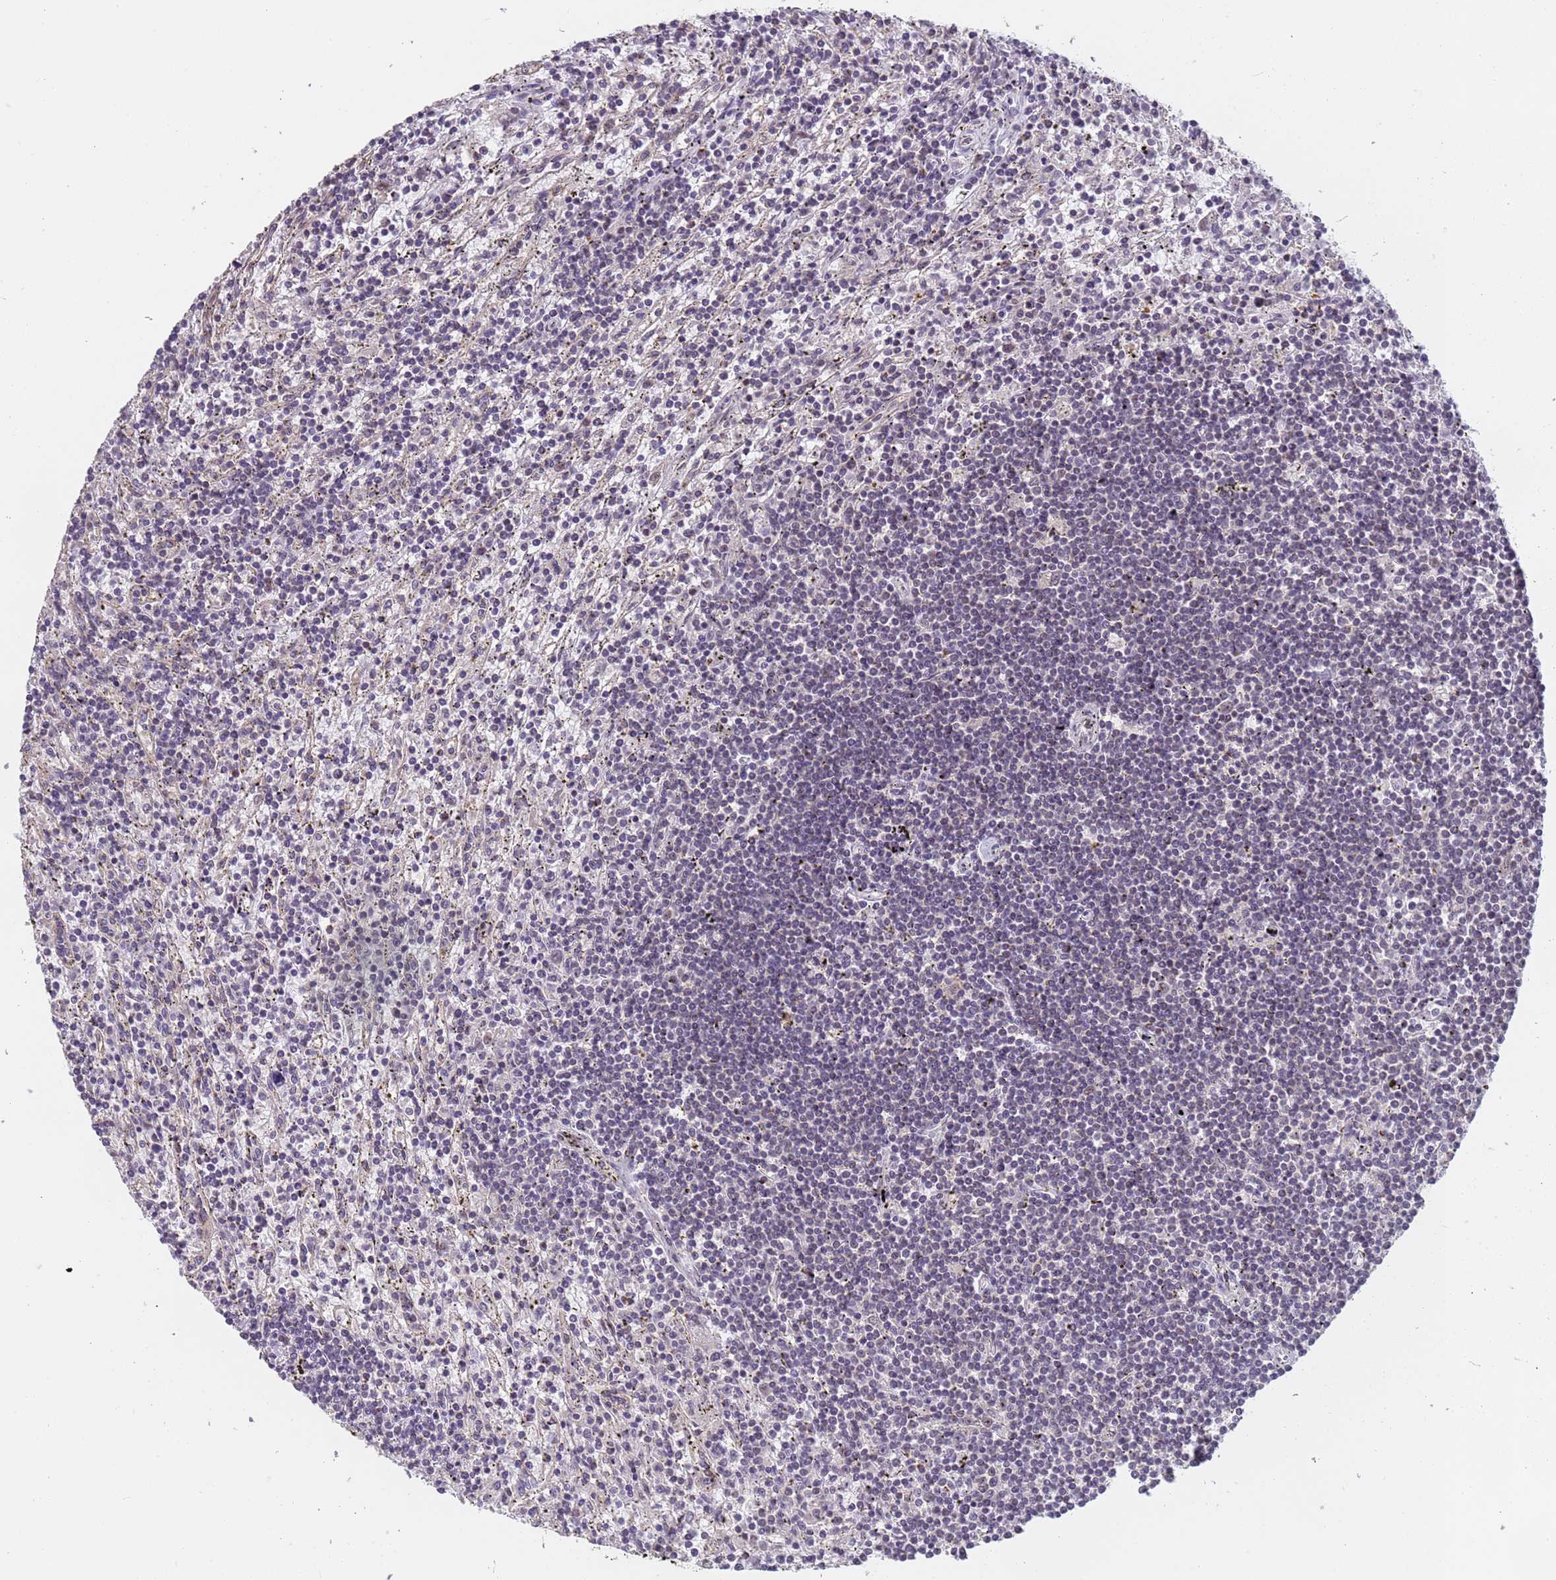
{"staining": {"intensity": "negative", "quantity": "none", "location": "none"}, "tissue": "lymphoma", "cell_type": "Tumor cells", "image_type": "cancer", "snomed": [{"axis": "morphology", "description": "Malignant lymphoma, non-Hodgkin's type, Low grade"}, {"axis": "topography", "description": "Spleen"}], "caption": "Tumor cells are negative for protein expression in human lymphoma.", "gene": "VWA3A", "patient": {"sex": "male", "age": 76}}